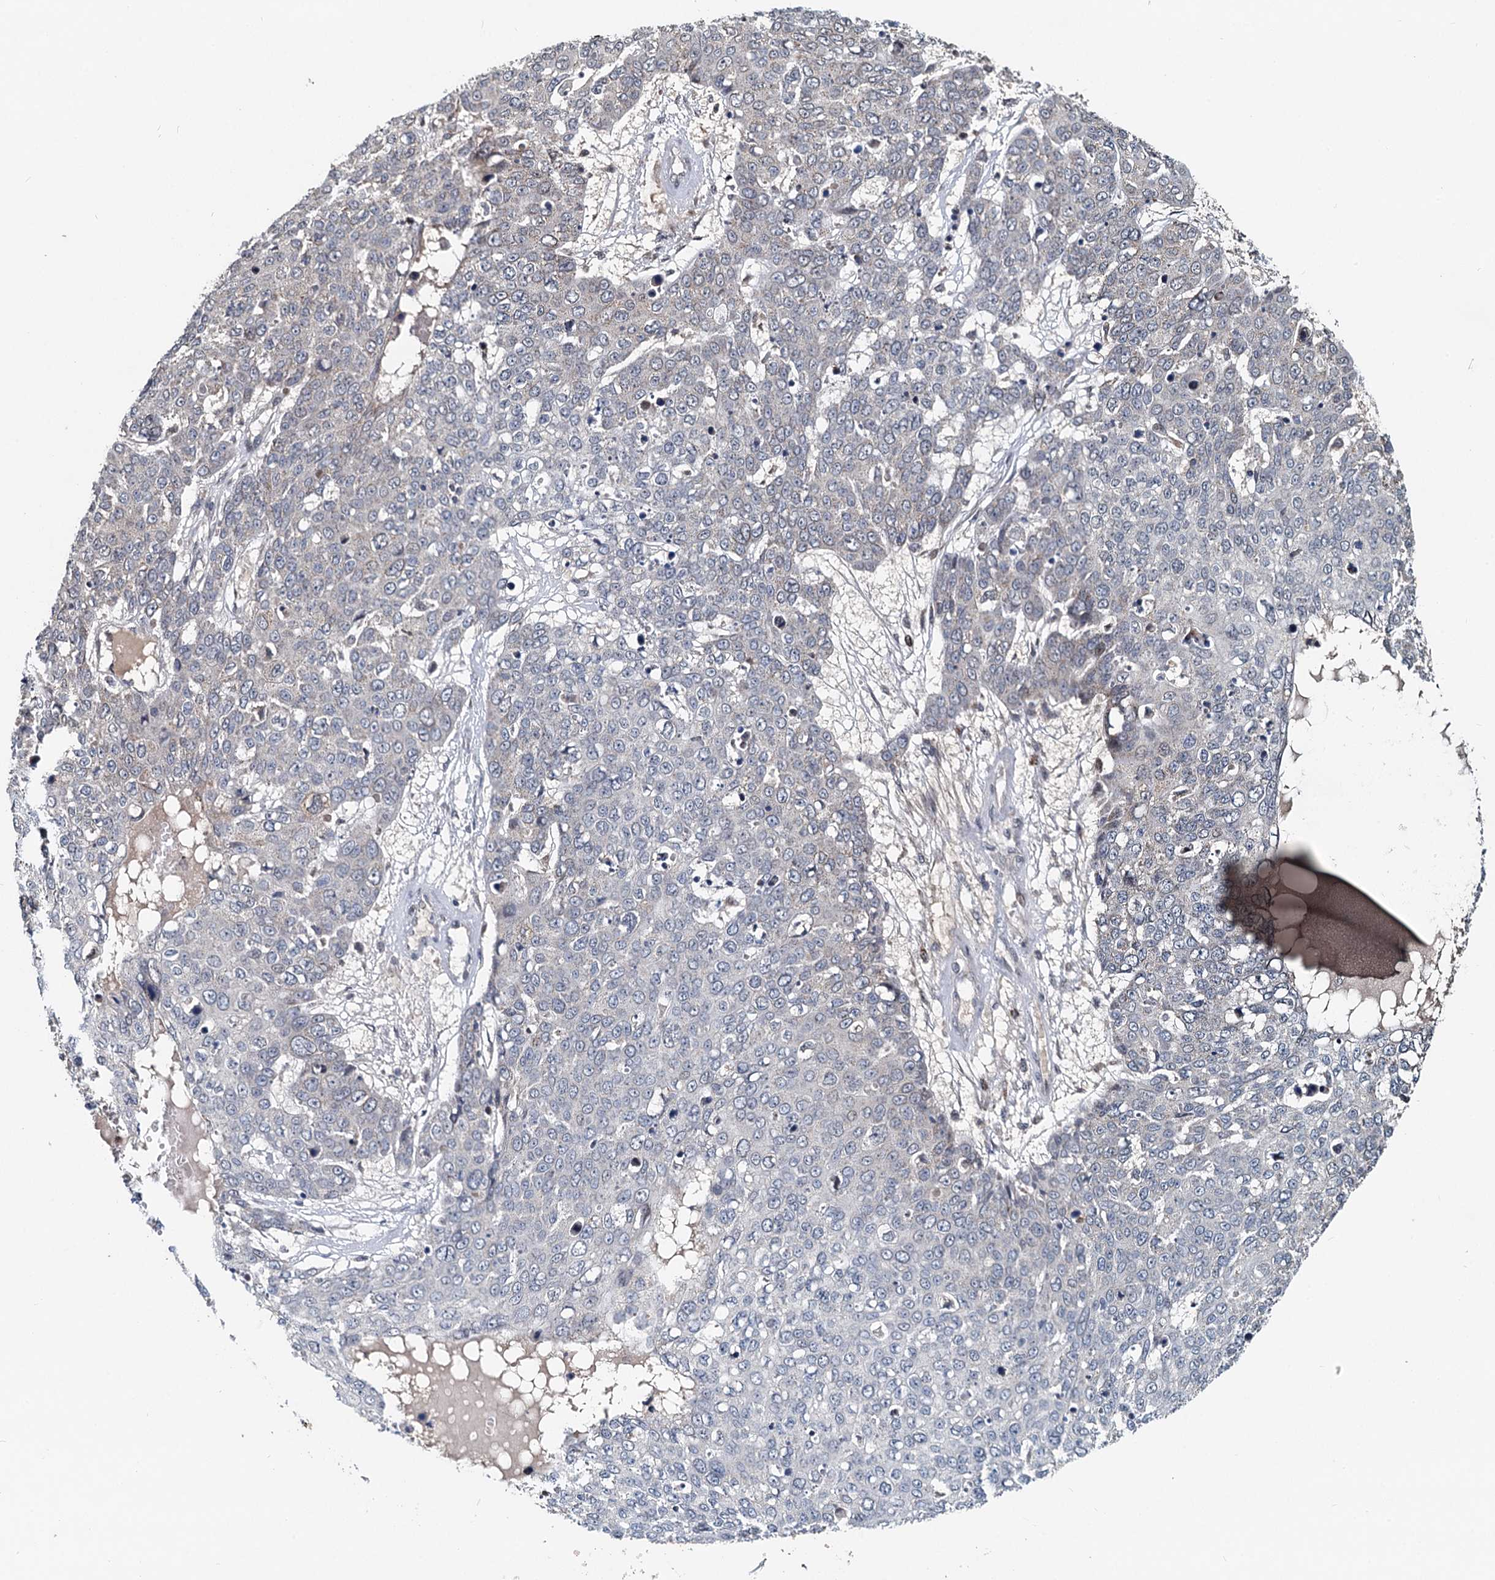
{"staining": {"intensity": "negative", "quantity": "none", "location": "none"}, "tissue": "skin cancer", "cell_type": "Tumor cells", "image_type": "cancer", "snomed": [{"axis": "morphology", "description": "Squamous cell carcinoma, NOS"}, {"axis": "topography", "description": "Skin"}], "caption": "High magnification brightfield microscopy of skin cancer stained with DAB (brown) and counterstained with hematoxylin (blue): tumor cells show no significant expression.", "gene": "RITA1", "patient": {"sex": "male", "age": 71}}